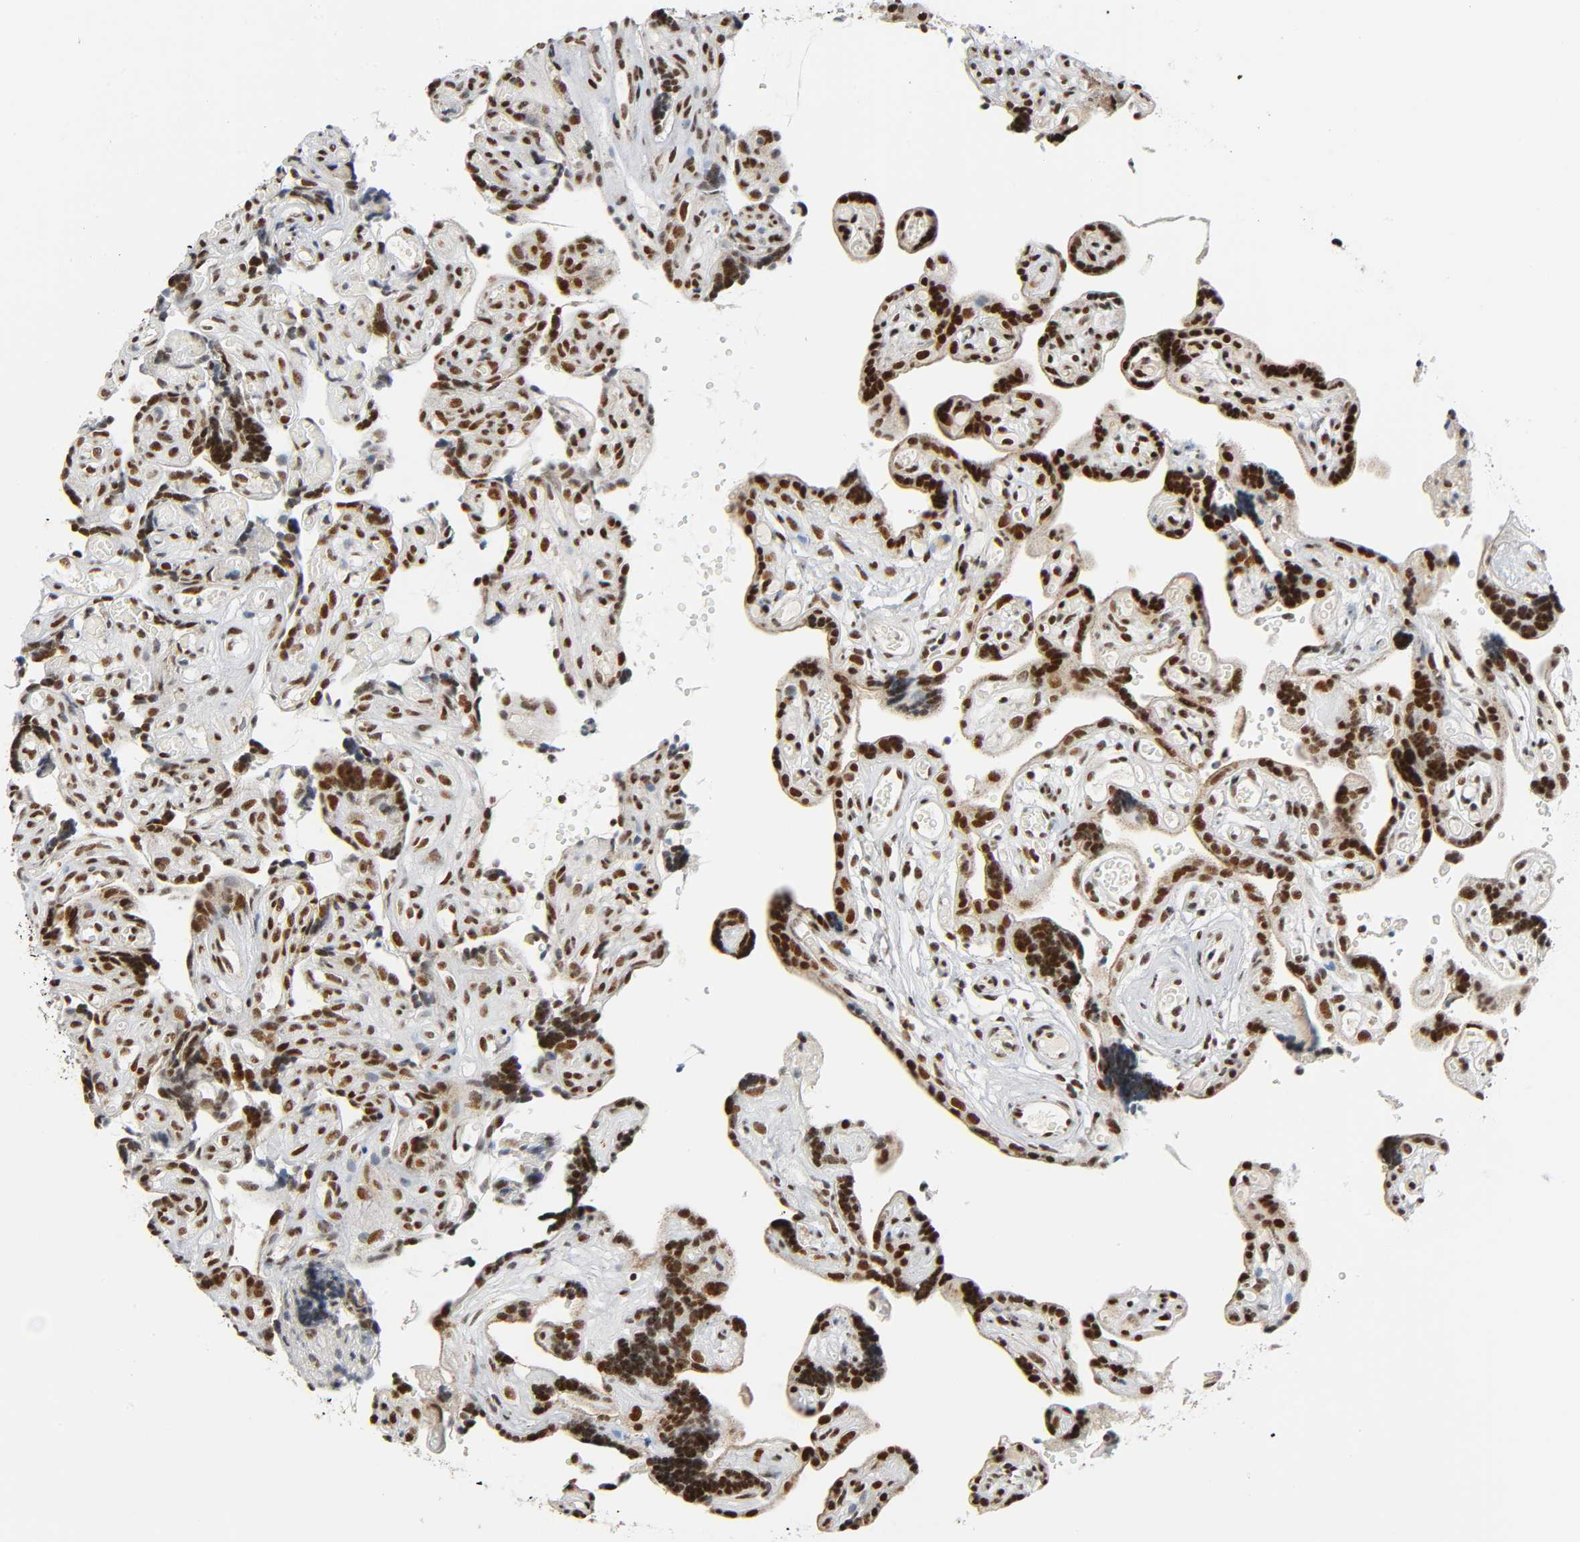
{"staining": {"intensity": "strong", "quantity": ">75%", "location": "nuclear"}, "tissue": "placenta", "cell_type": "Decidual cells", "image_type": "normal", "snomed": [{"axis": "morphology", "description": "Normal tissue, NOS"}, {"axis": "topography", "description": "Placenta"}], "caption": "This image reveals benign placenta stained with IHC to label a protein in brown. The nuclear of decidual cells show strong positivity for the protein. Nuclei are counter-stained blue.", "gene": "CDK9", "patient": {"sex": "female", "age": 30}}